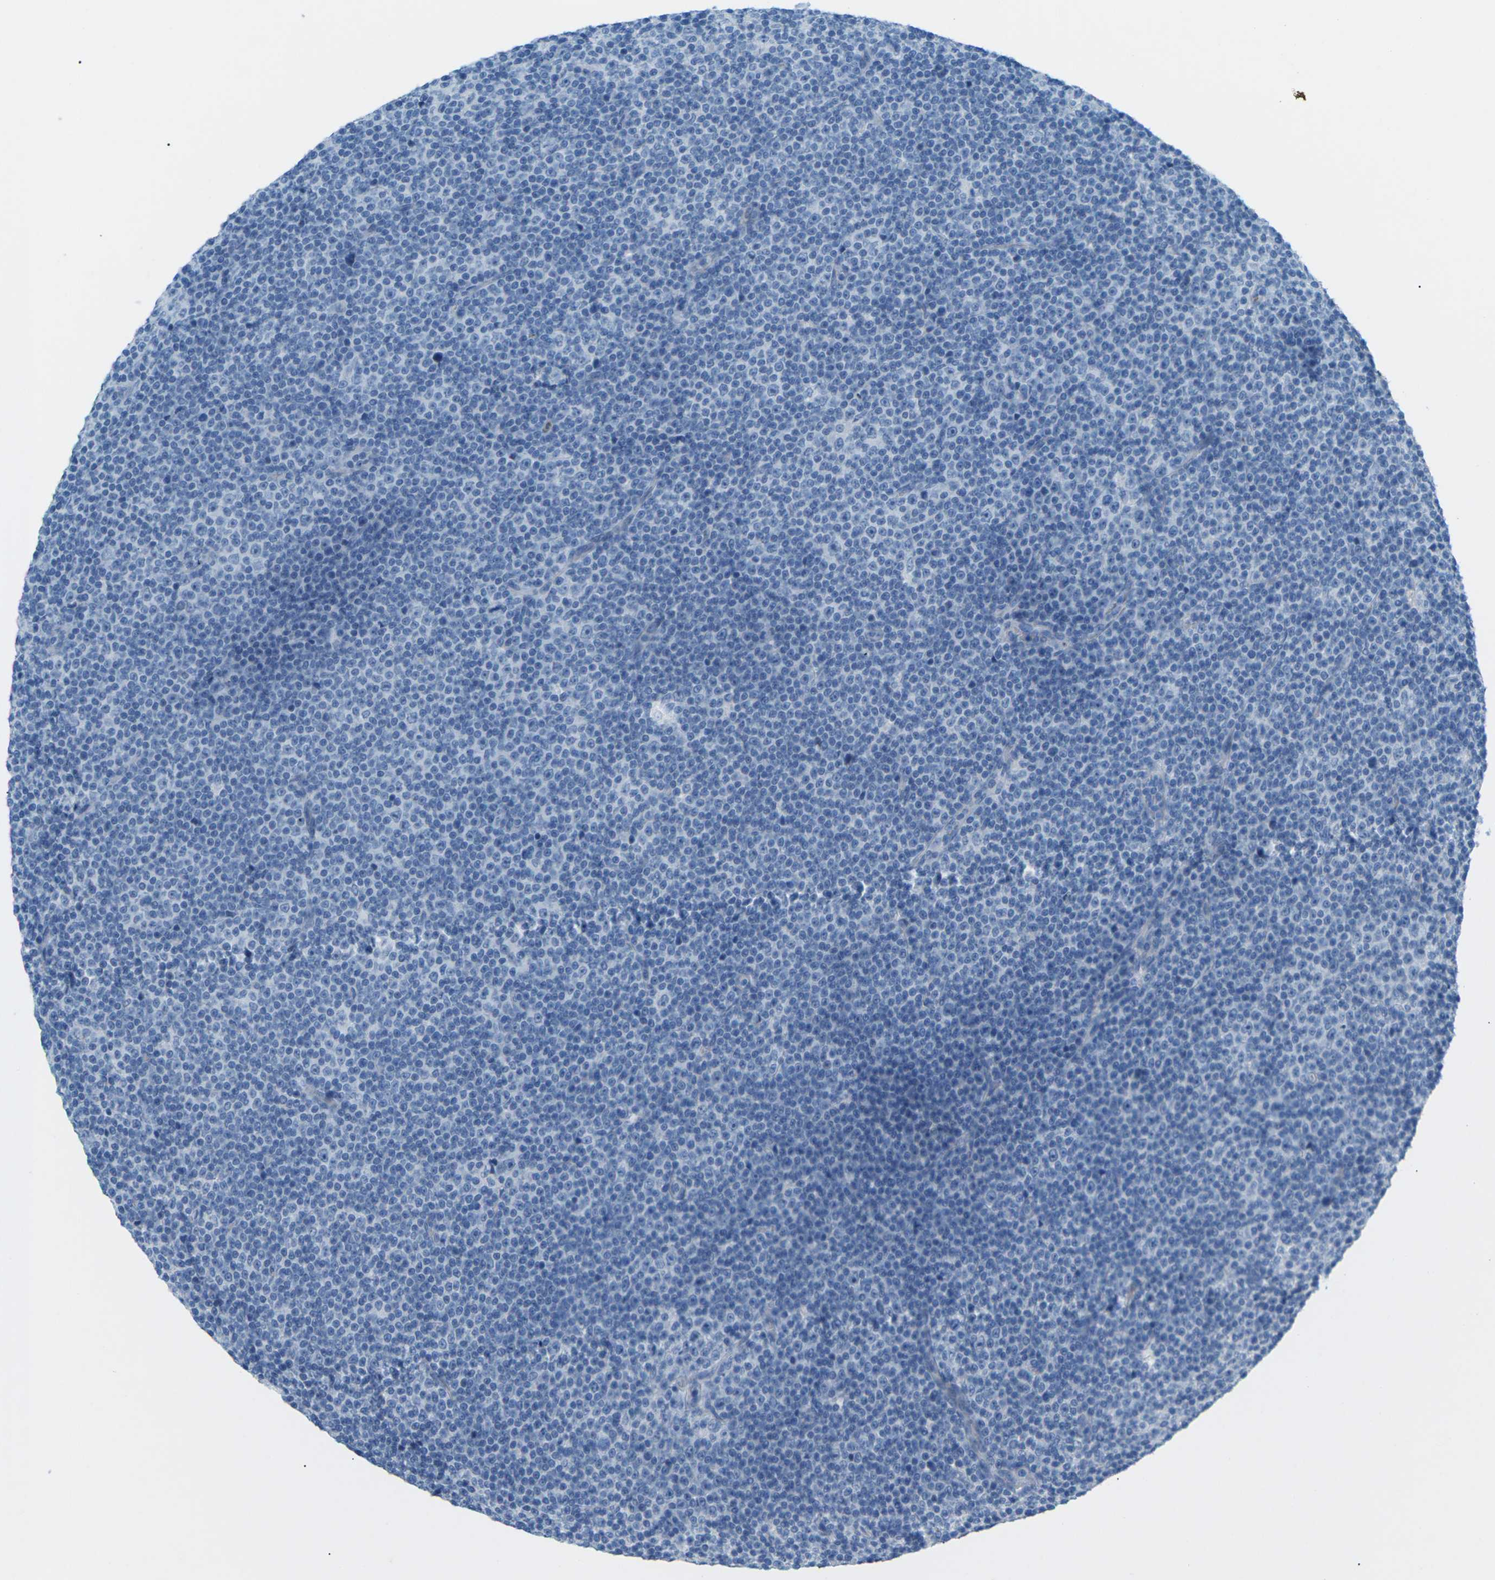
{"staining": {"intensity": "negative", "quantity": "none", "location": "none"}, "tissue": "lymphoma", "cell_type": "Tumor cells", "image_type": "cancer", "snomed": [{"axis": "morphology", "description": "Malignant lymphoma, non-Hodgkin's type, Low grade"}, {"axis": "topography", "description": "Lymph node"}], "caption": "Human low-grade malignant lymphoma, non-Hodgkin's type stained for a protein using immunohistochemistry exhibits no staining in tumor cells.", "gene": "CDH16", "patient": {"sex": "female", "age": 67}}